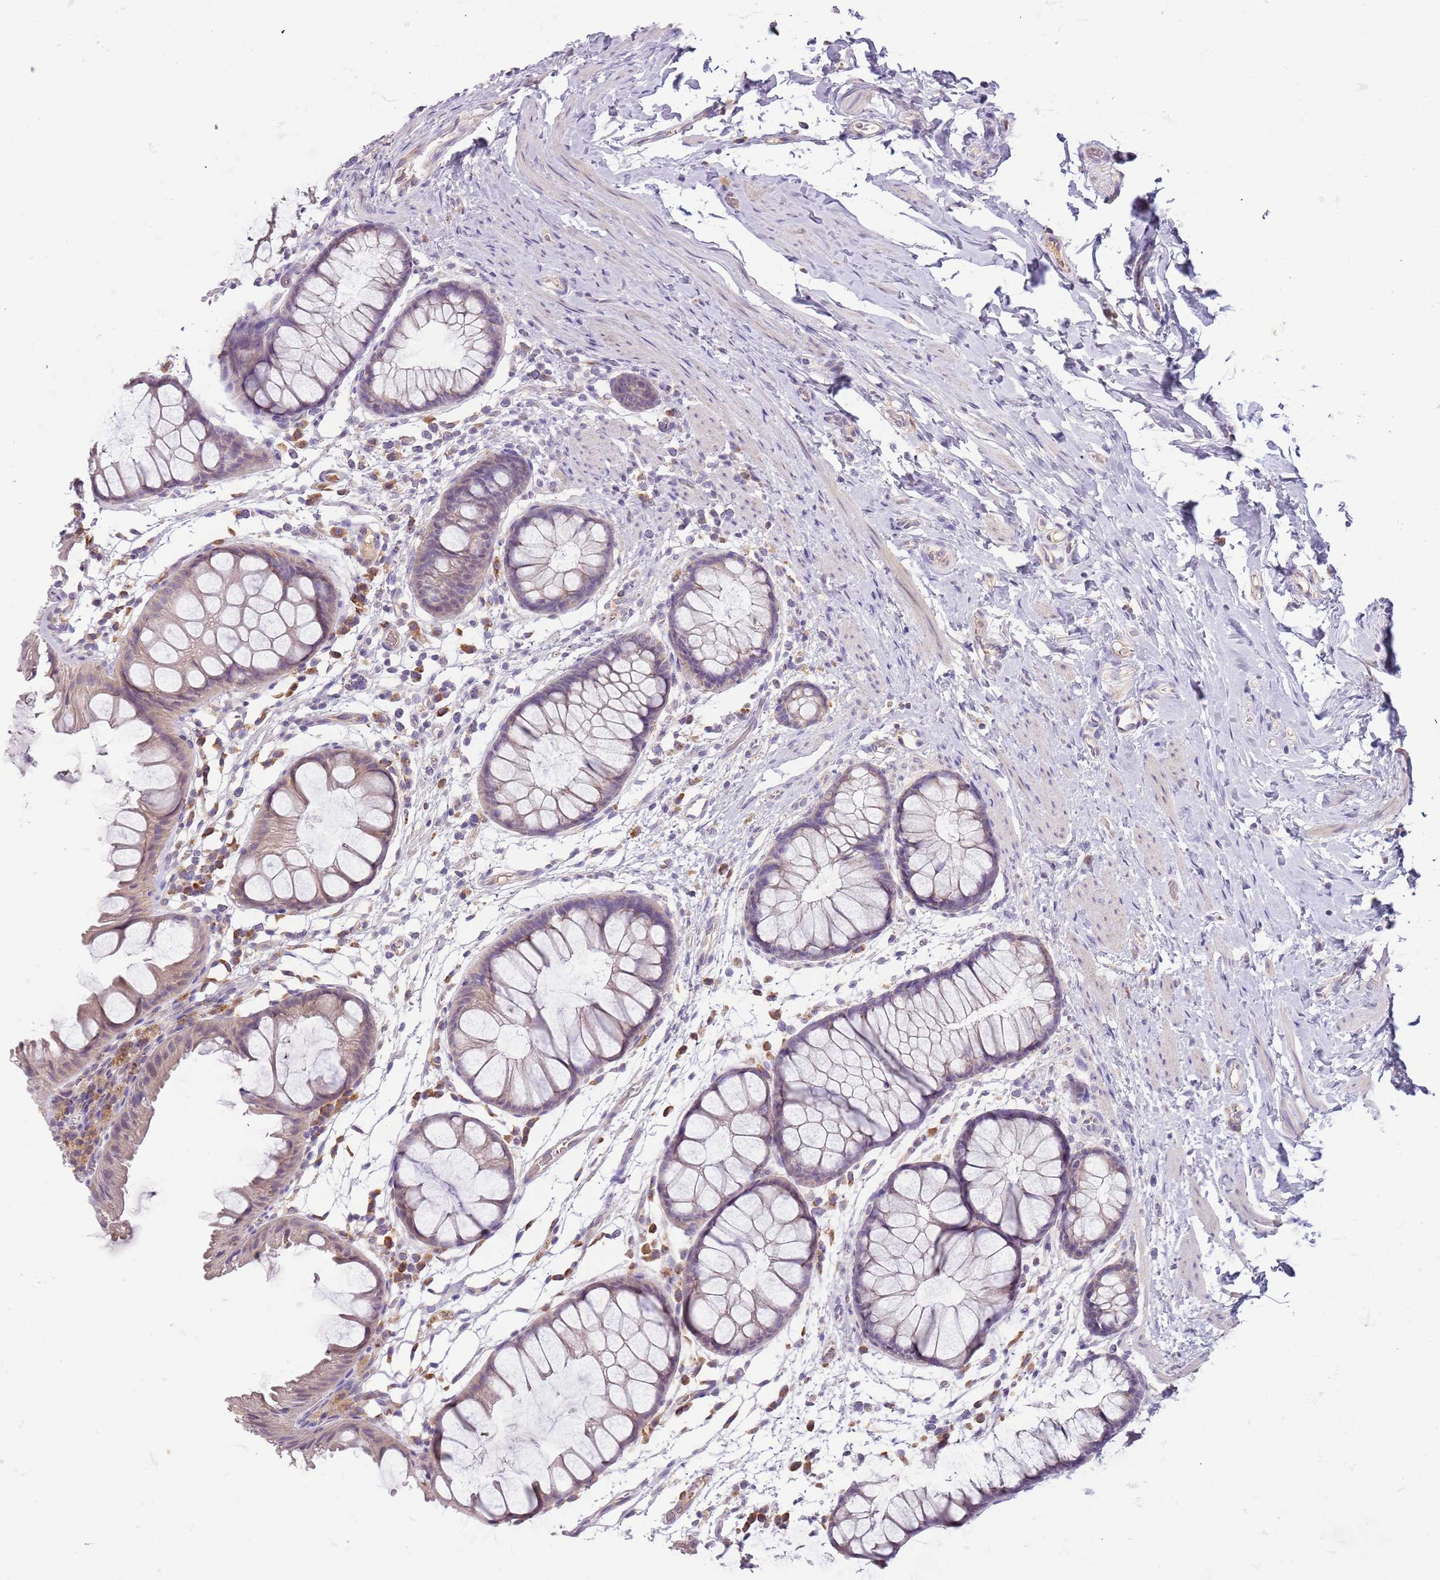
{"staining": {"intensity": "negative", "quantity": "none", "location": "none"}, "tissue": "colon", "cell_type": "Endothelial cells", "image_type": "normal", "snomed": [{"axis": "morphology", "description": "Normal tissue, NOS"}, {"axis": "topography", "description": "Colon"}], "caption": "Endothelial cells are negative for brown protein staining in unremarkable colon. Nuclei are stained in blue.", "gene": "FECH", "patient": {"sex": "female", "age": 62}}